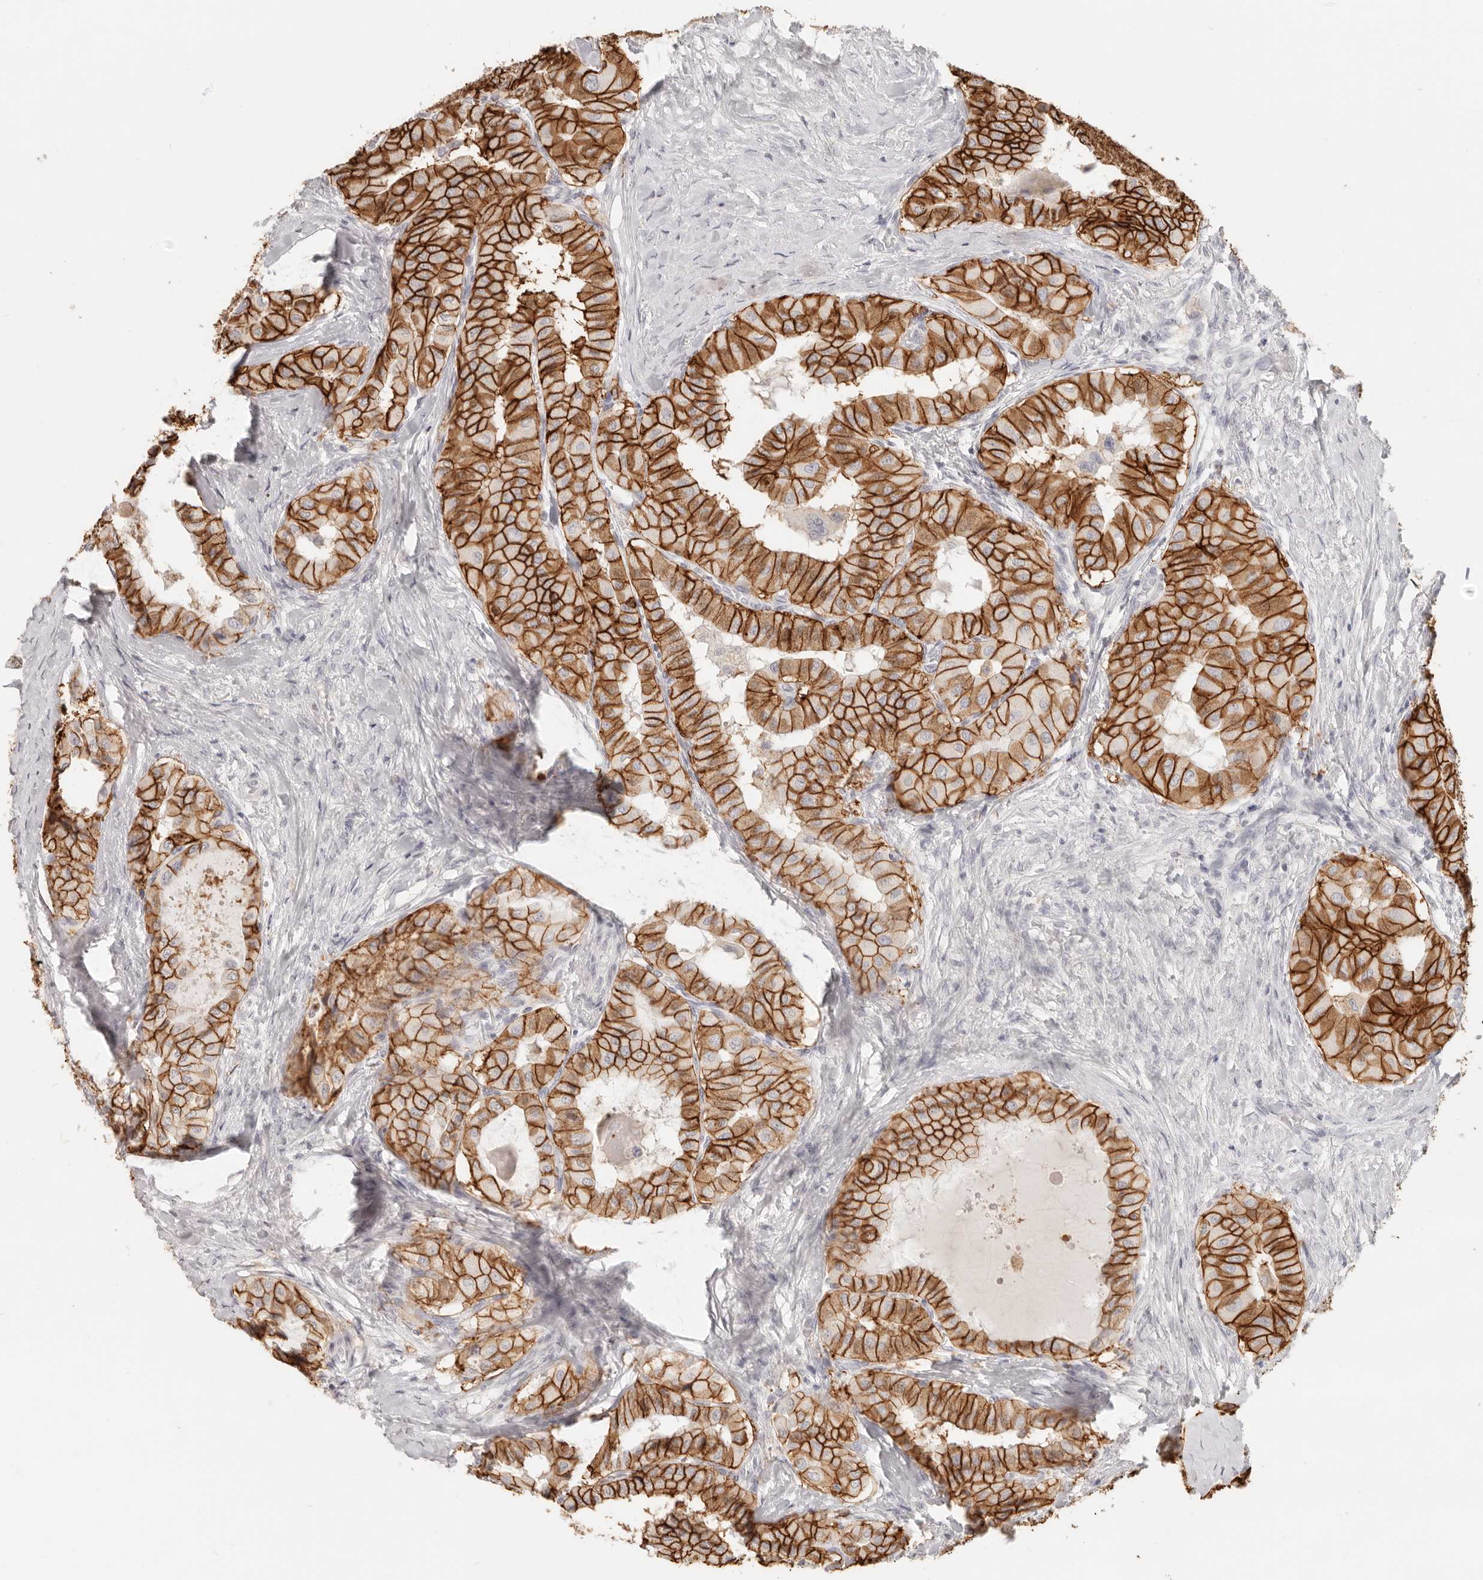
{"staining": {"intensity": "strong", "quantity": ">75%", "location": "cytoplasmic/membranous"}, "tissue": "thyroid cancer", "cell_type": "Tumor cells", "image_type": "cancer", "snomed": [{"axis": "morphology", "description": "Papillary adenocarcinoma, NOS"}, {"axis": "topography", "description": "Thyroid gland"}], "caption": "An image showing strong cytoplasmic/membranous positivity in approximately >75% of tumor cells in thyroid cancer, as visualized by brown immunohistochemical staining.", "gene": "EPCAM", "patient": {"sex": "female", "age": 59}}